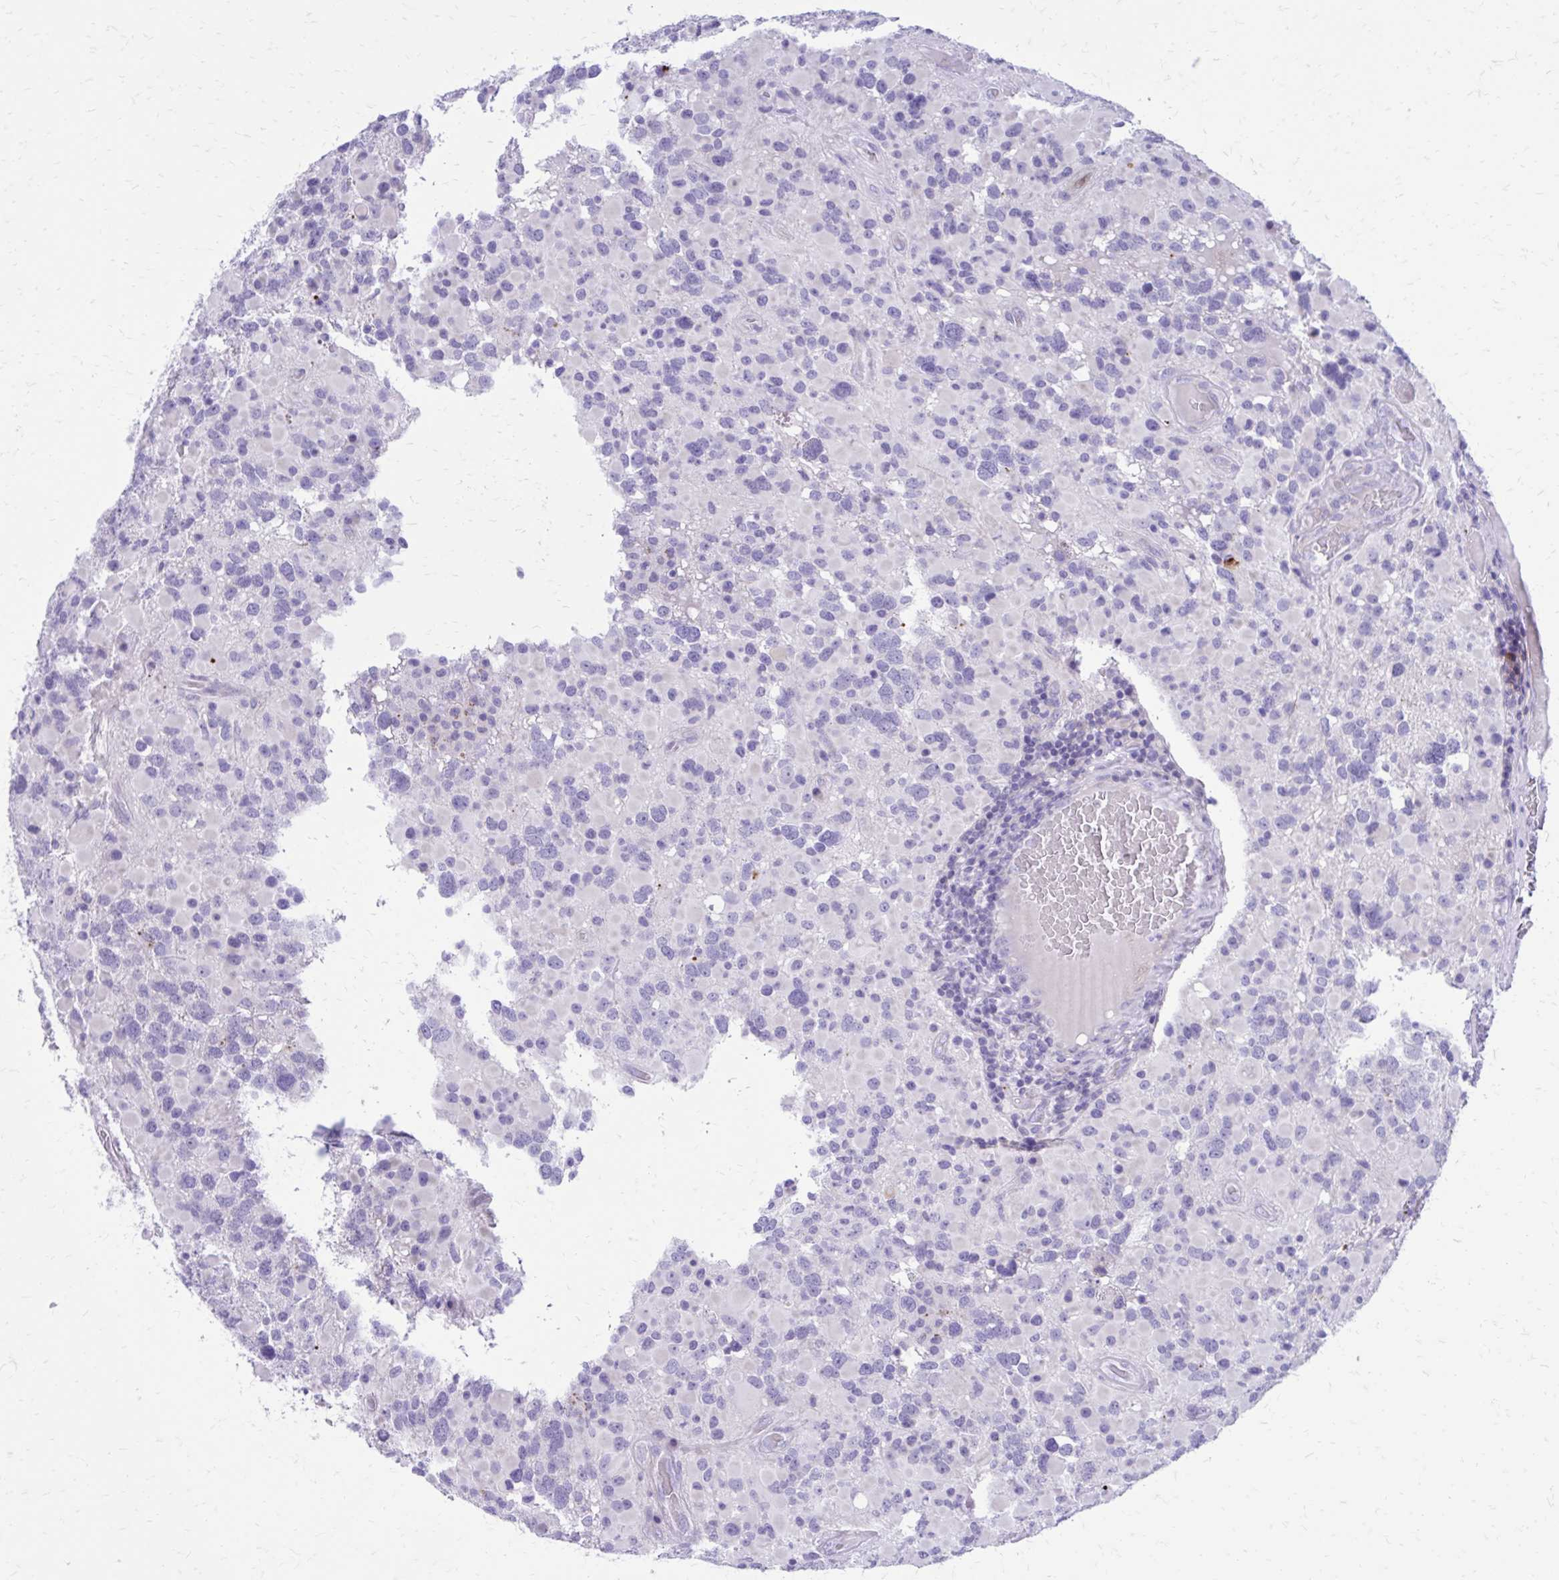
{"staining": {"intensity": "negative", "quantity": "none", "location": "none"}, "tissue": "glioma", "cell_type": "Tumor cells", "image_type": "cancer", "snomed": [{"axis": "morphology", "description": "Glioma, malignant, High grade"}, {"axis": "topography", "description": "Brain"}], "caption": "Immunohistochemistry (IHC) of human glioma exhibits no positivity in tumor cells.", "gene": "LCN15", "patient": {"sex": "female", "age": 40}}